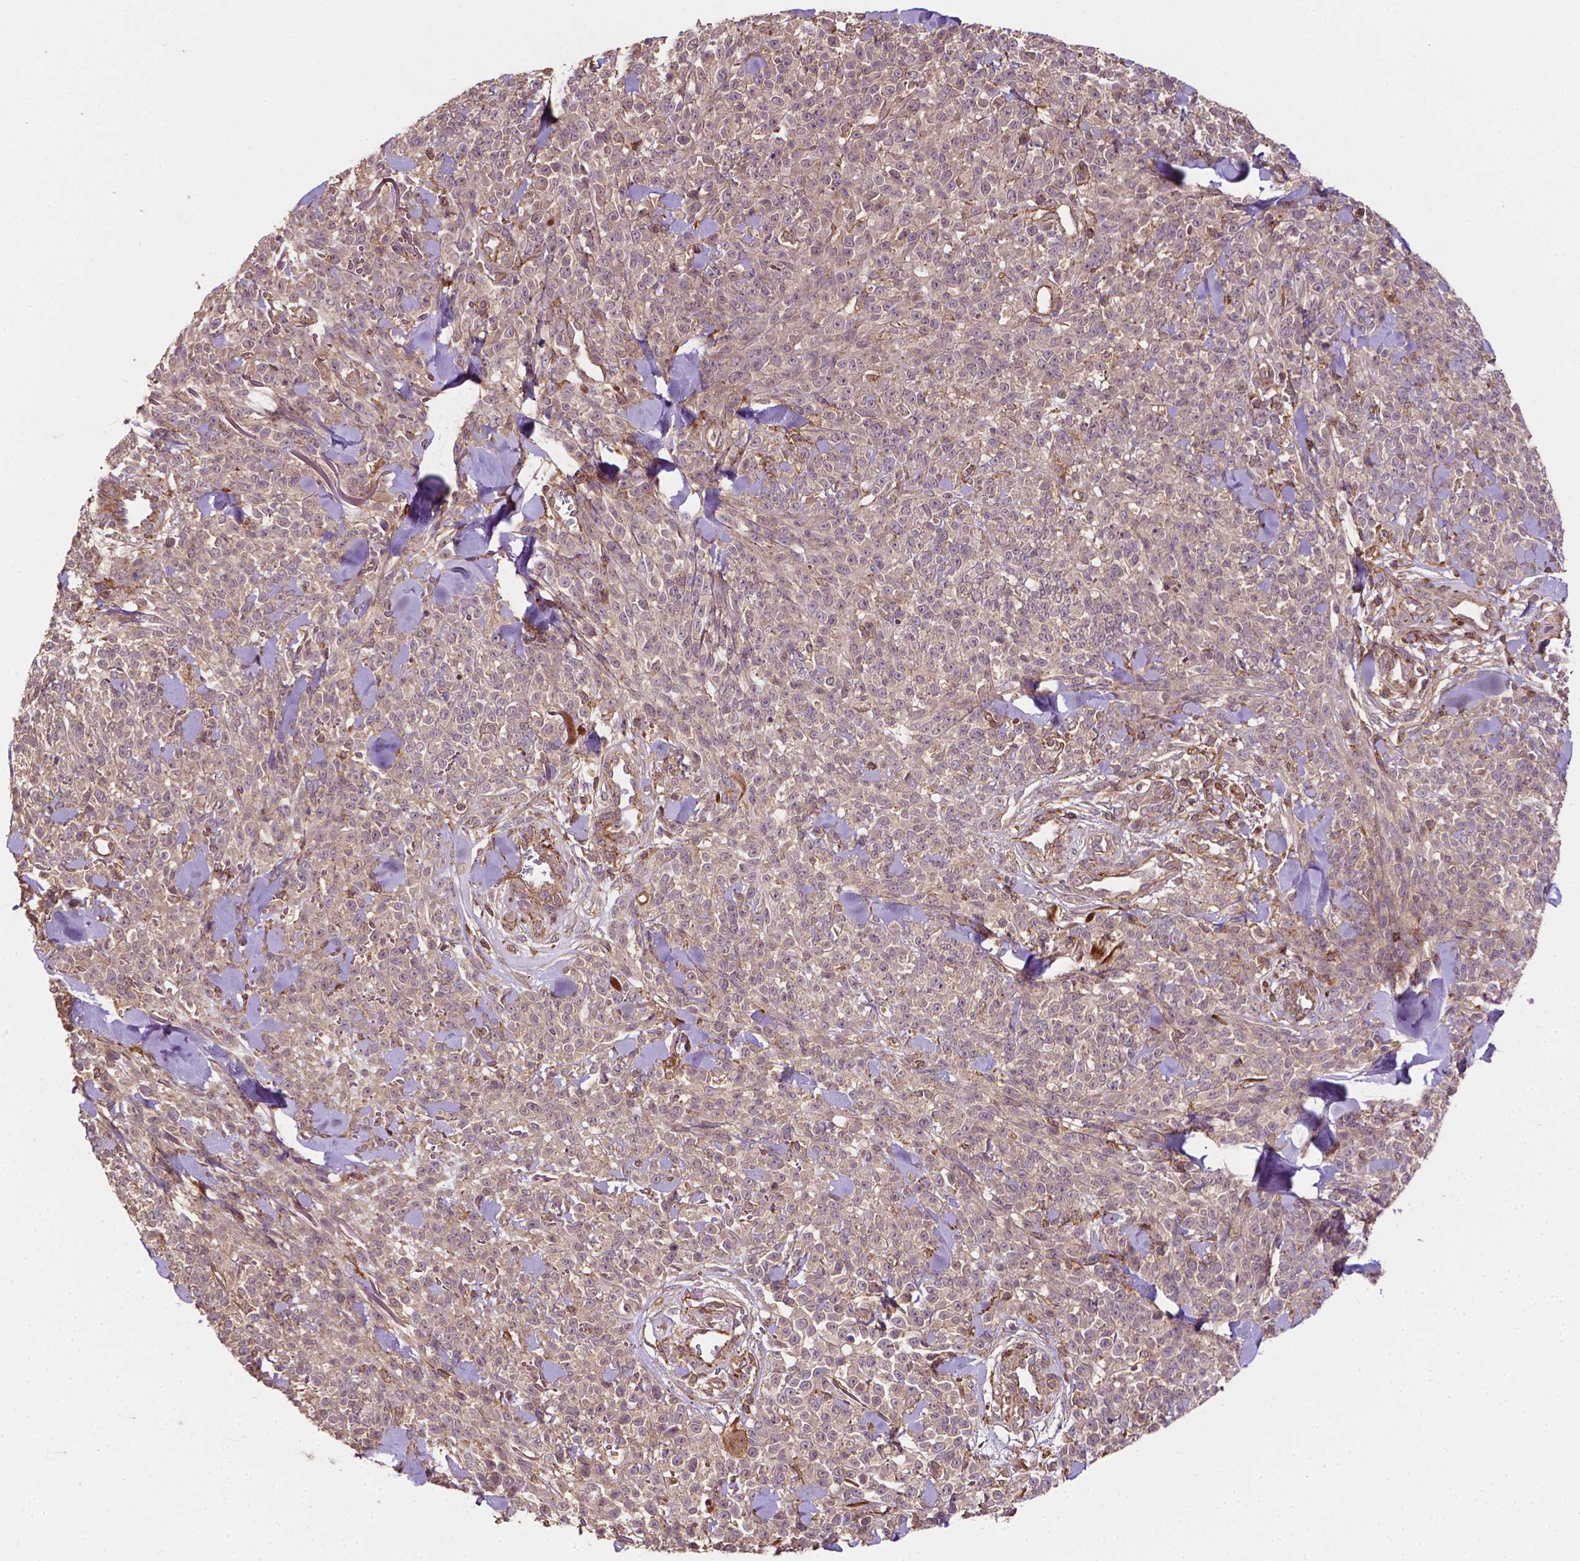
{"staining": {"intensity": "negative", "quantity": "none", "location": "none"}, "tissue": "melanoma", "cell_type": "Tumor cells", "image_type": "cancer", "snomed": [{"axis": "morphology", "description": "Malignant melanoma, NOS"}, {"axis": "topography", "description": "Skin"}, {"axis": "topography", "description": "Skin of trunk"}], "caption": "This photomicrograph is of malignant melanoma stained with immunohistochemistry (IHC) to label a protein in brown with the nuclei are counter-stained blue. There is no staining in tumor cells.", "gene": "ZMYND19", "patient": {"sex": "male", "age": 74}}